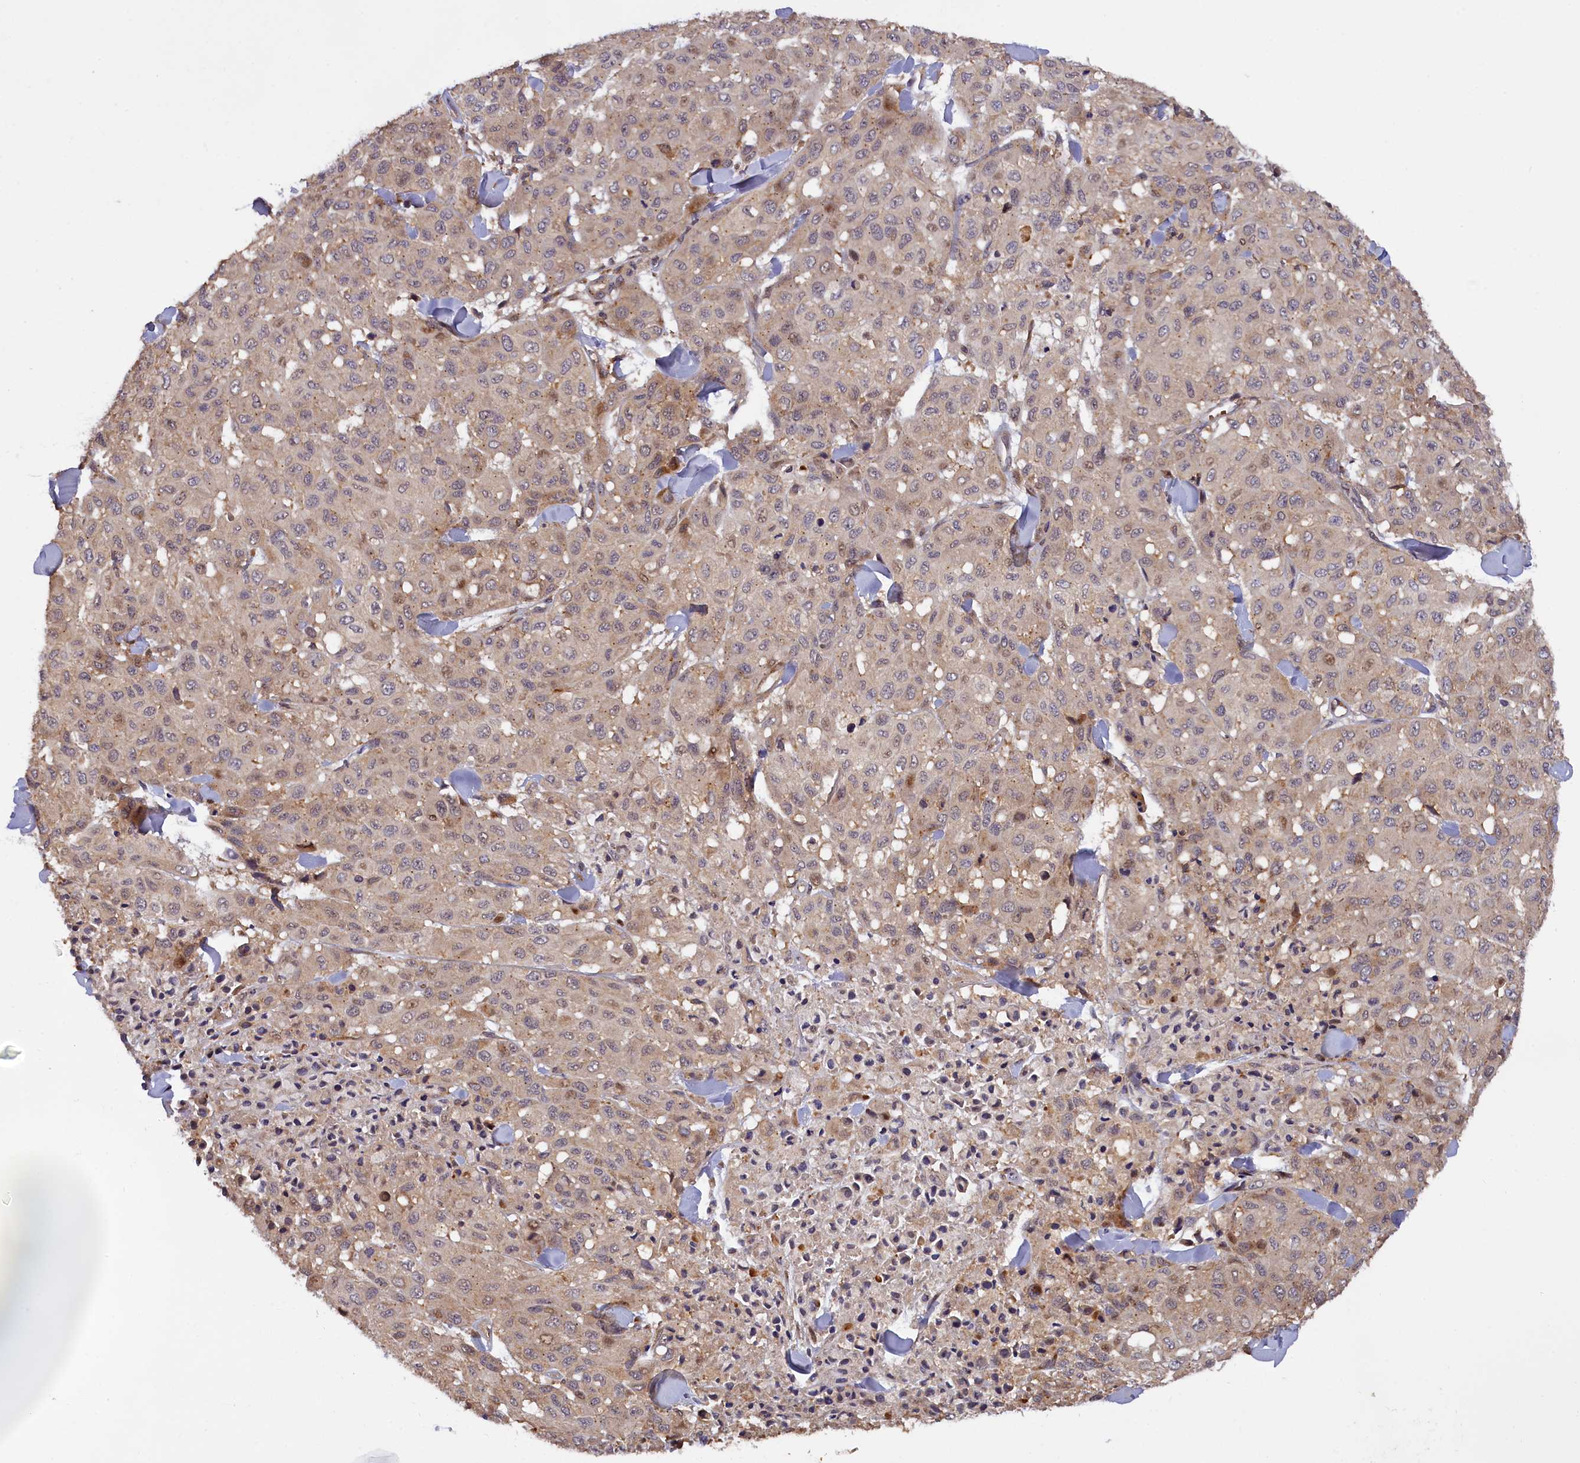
{"staining": {"intensity": "weak", "quantity": "25%-75%", "location": "cytoplasmic/membranous"}, "tissue": "melanoma", "cell_type": "Tumor cells", "image_type": "cancer", "snomed": [{"axis": "morphology", "description": "Malignant melanoma, Metastatic site"}, {"axis": "topography", "description": "Skin"}], "caption": "Protein staining of melanoma tissue exhibits weak cytoplasmic/membranous staining in about 25%-75% of tumor cells.", "gene": "NAIP", "patient": {"sex": "female", "age": 81}}